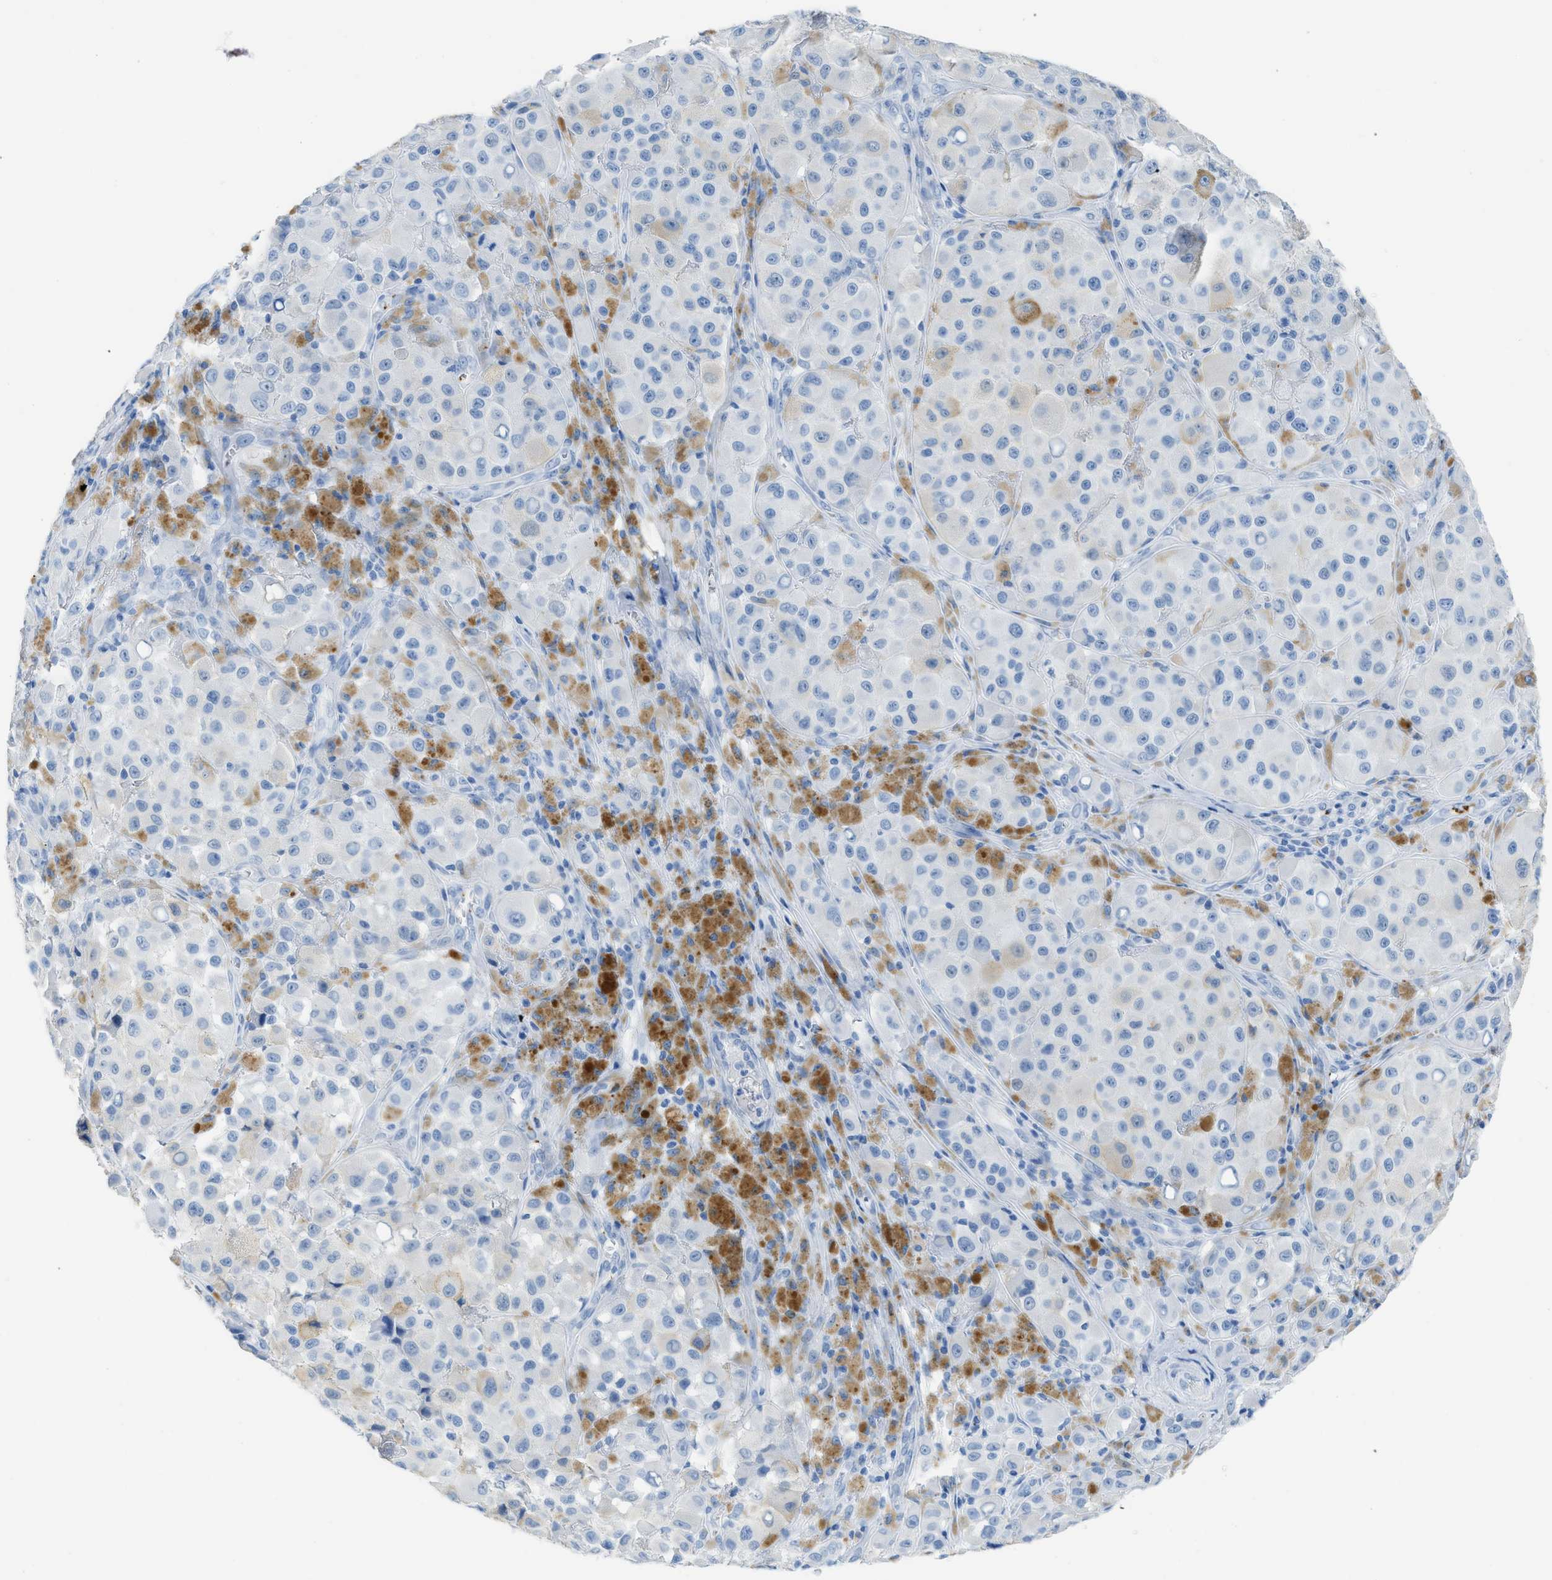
{"staining": {"intensity": "negative", "quantity": "none", "location": "none"}, "tissue": "melanoma", "cell_type": "Tumor cells", "image_type": "cancer", "snomed": [{"axis": "morphology", "description": "Malignant melanoma, NOS"}, {"axis": "topography", "description": "Skin"}], "caption": "Tumor cells are negative for protein expression in human malignant melanoma.", "gene": "FAIM2", "patient": {"sex": "male", "age": 84}}